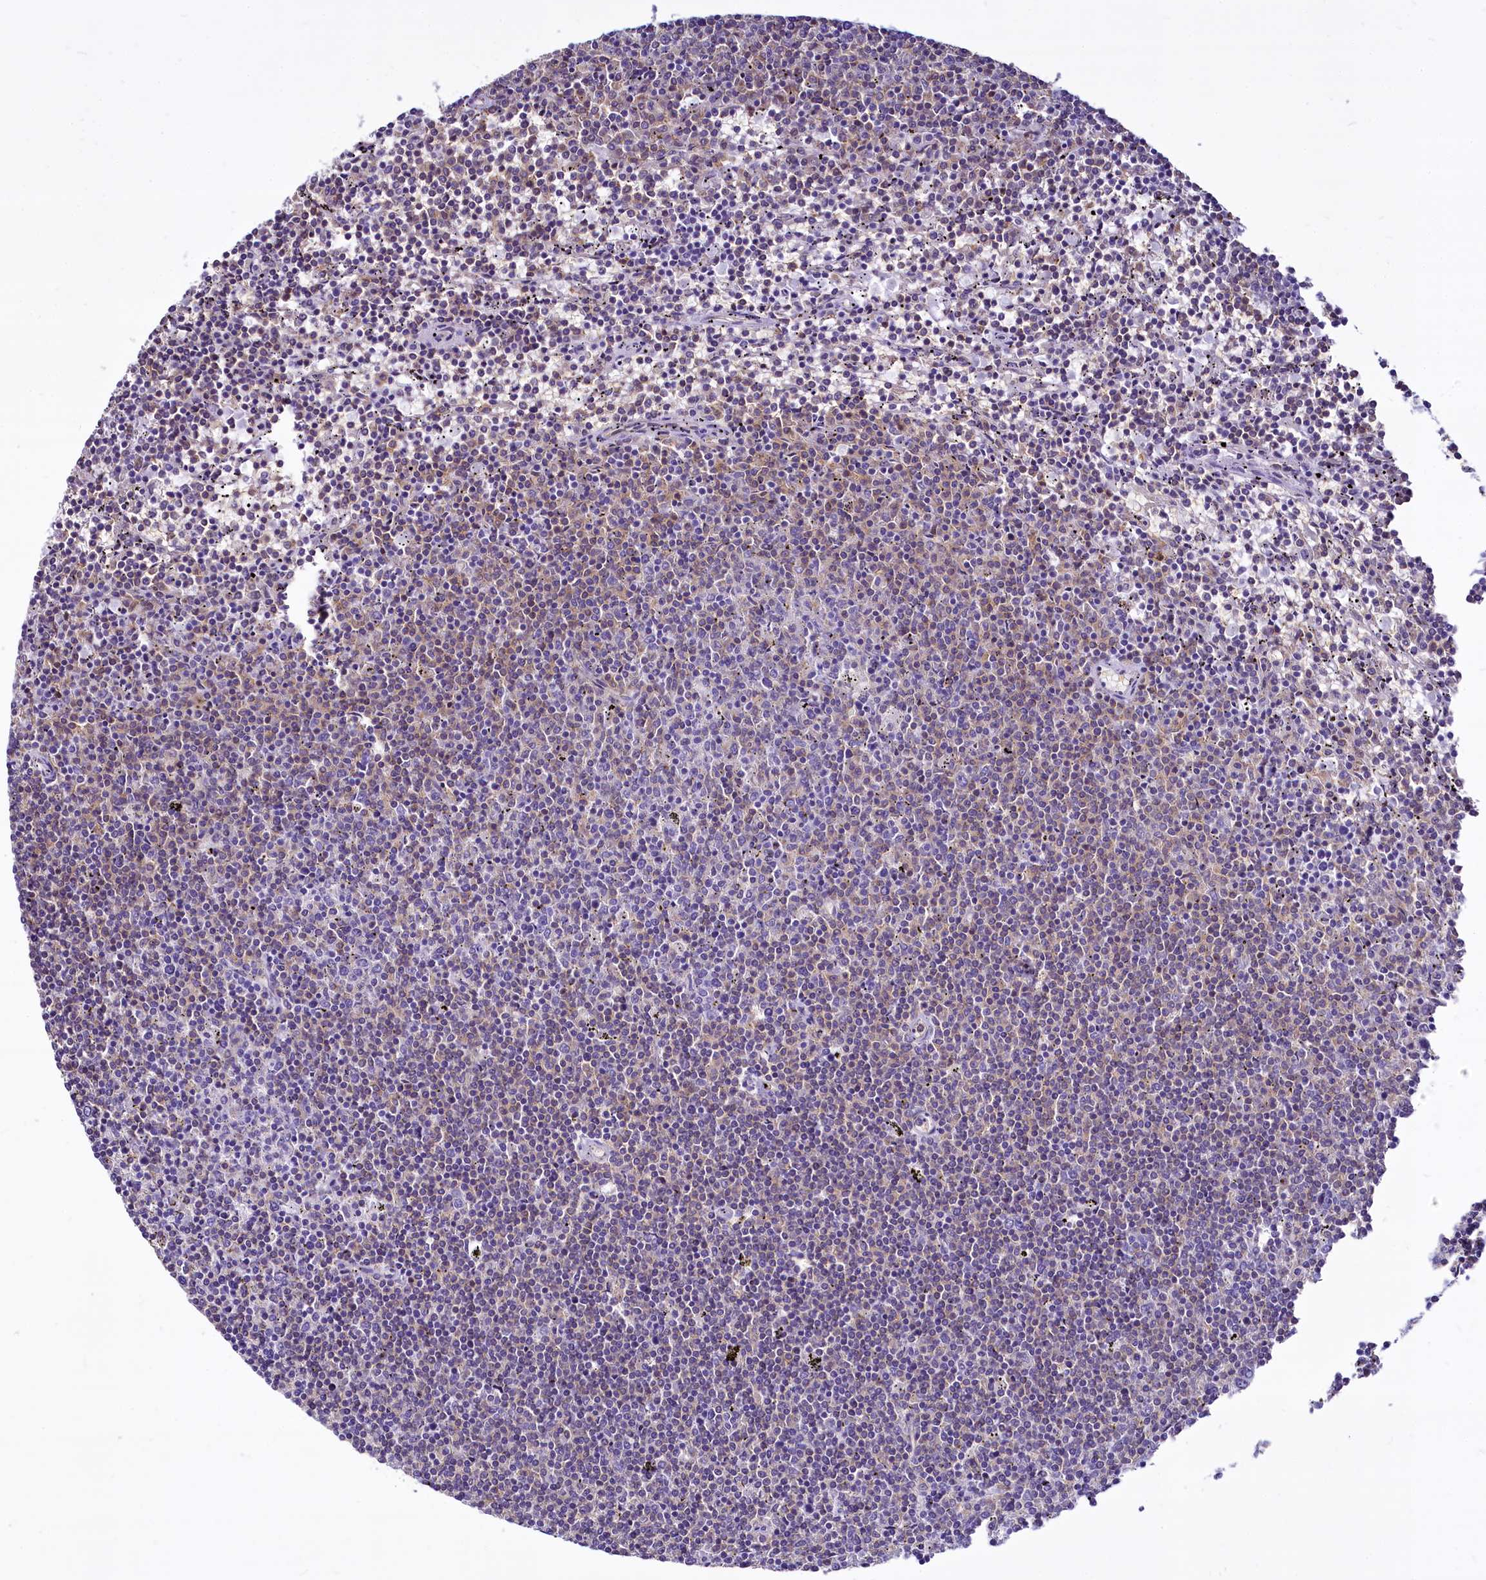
{"staining": {"intensity": "negative", "quantity": "none", "location": "none"}, "tissue": "lymphoma", "cell_type": "Tumor cells", "image_type": "cancer", "snomed": [{"axis": "morphology", "description": "Malignant lymphoma, non-Hodgkin's type, Low grade"}, {"axis": "topography", "description": "Spleen"}], "caption": "High magnification brightfield microscopy of low-grade malignant lymphoma, non-Hodgkin's type stained with DAB (3,3'-diaminobenzidine) (brown) and counterstained with hematoxylin (blue): tumor cells show no significant staining. The staining was performed using DAB (3,3'-diaminobenzidine) to visualize the protein expression in brown, while the nuclei were stained in blue with hematoxylin (Magnification: 20x).", "gene": "BANK1", "patient": {"sex": "female", "age": 50}}